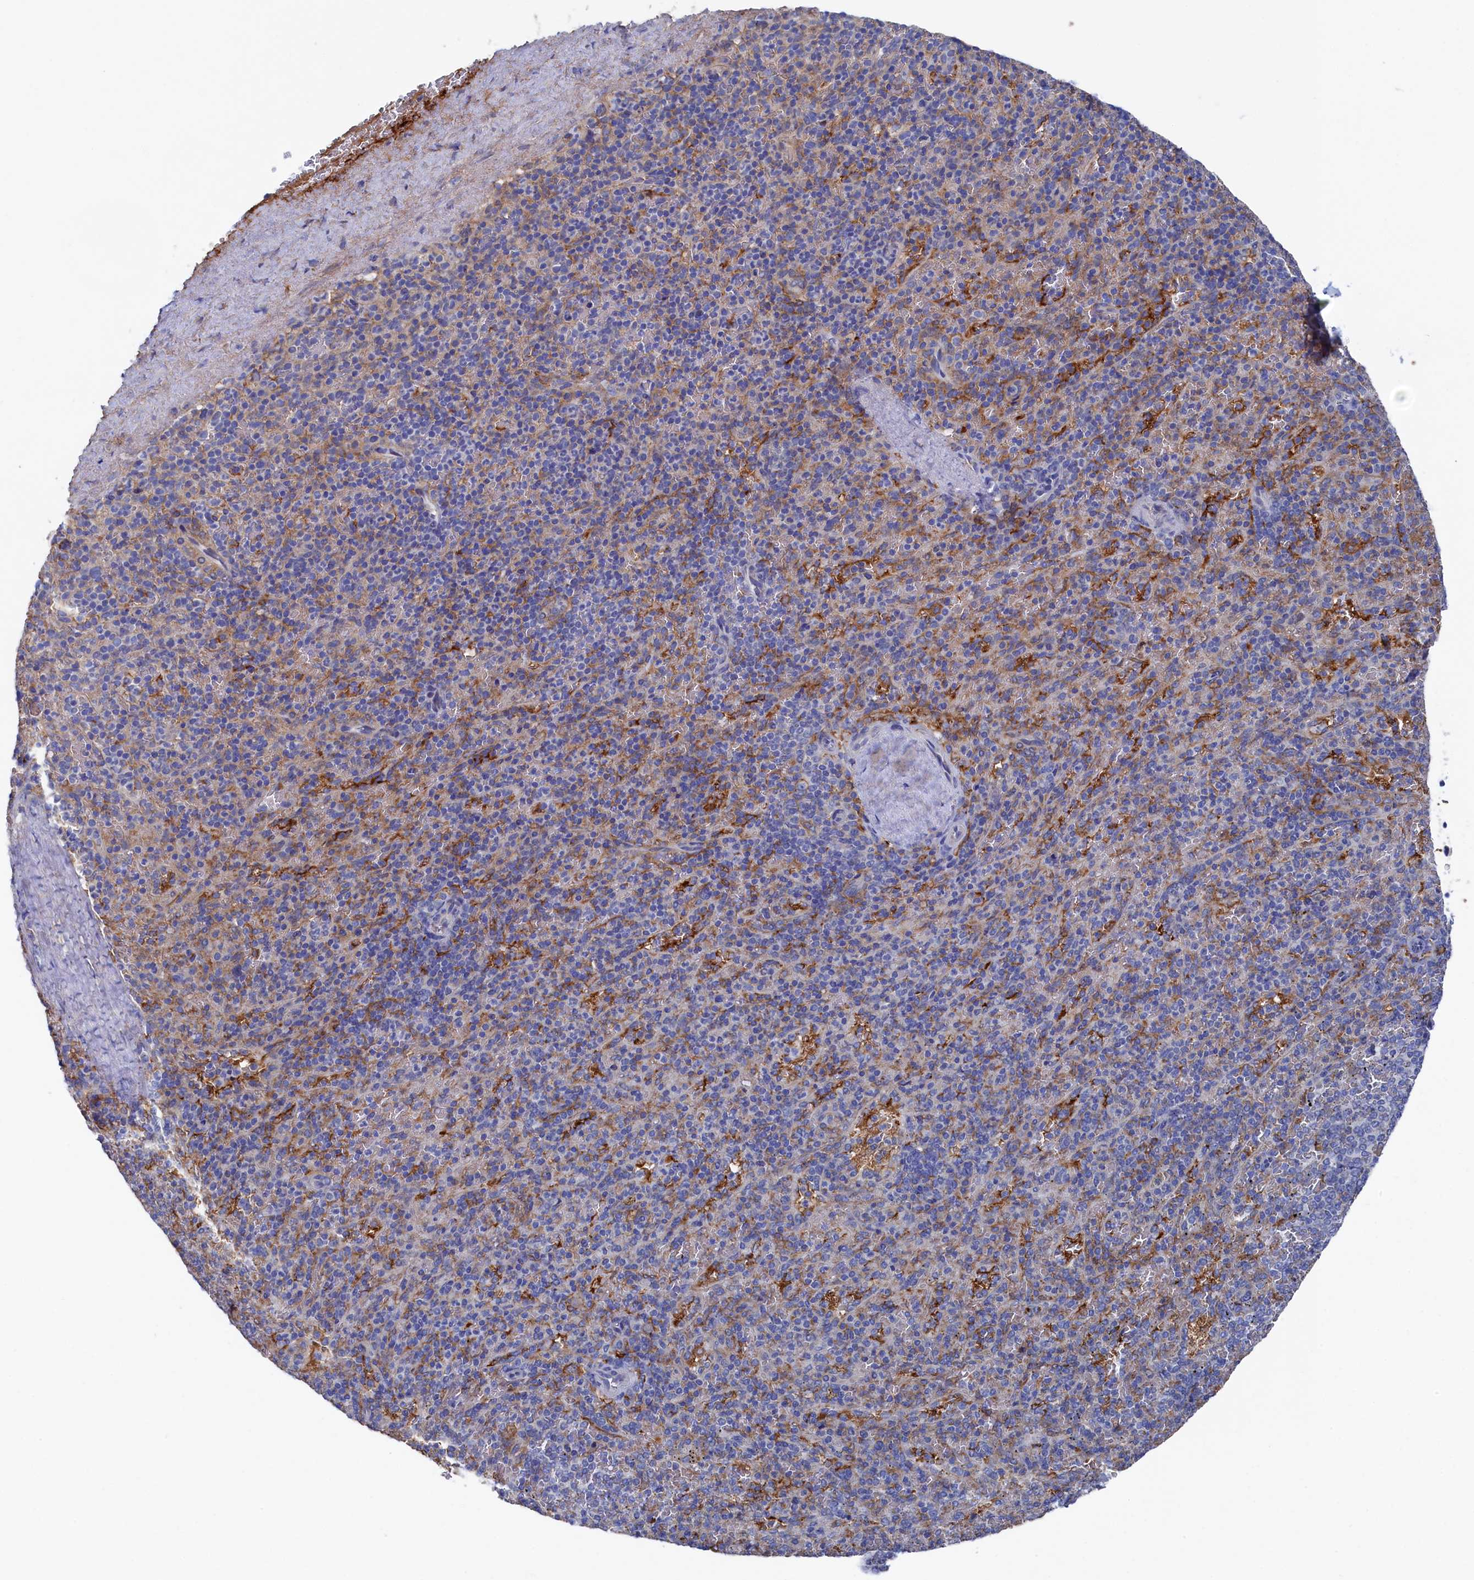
{"staining": {"intensity": "moderate", "quantity": "<25%", "location": "cytoplasmic/membranous"}, "tissue": "spleen", "cell_type": "Cells in red pulp", "image_type": "normal", "snomed": [{"axis": "morphology", "description": "Normal tissue, NOS"}, {"axis": "topography", "description": "Spleen"}], "caption": "The histopathology image reveals immunohistochemical staining of benign spleen. There is moderate cytoplasmic/membranous staining is appreciated in about <25% of cells in red pulp.", "gene": "C12orf73", "patient": {"sex": "male", "age": 82}}